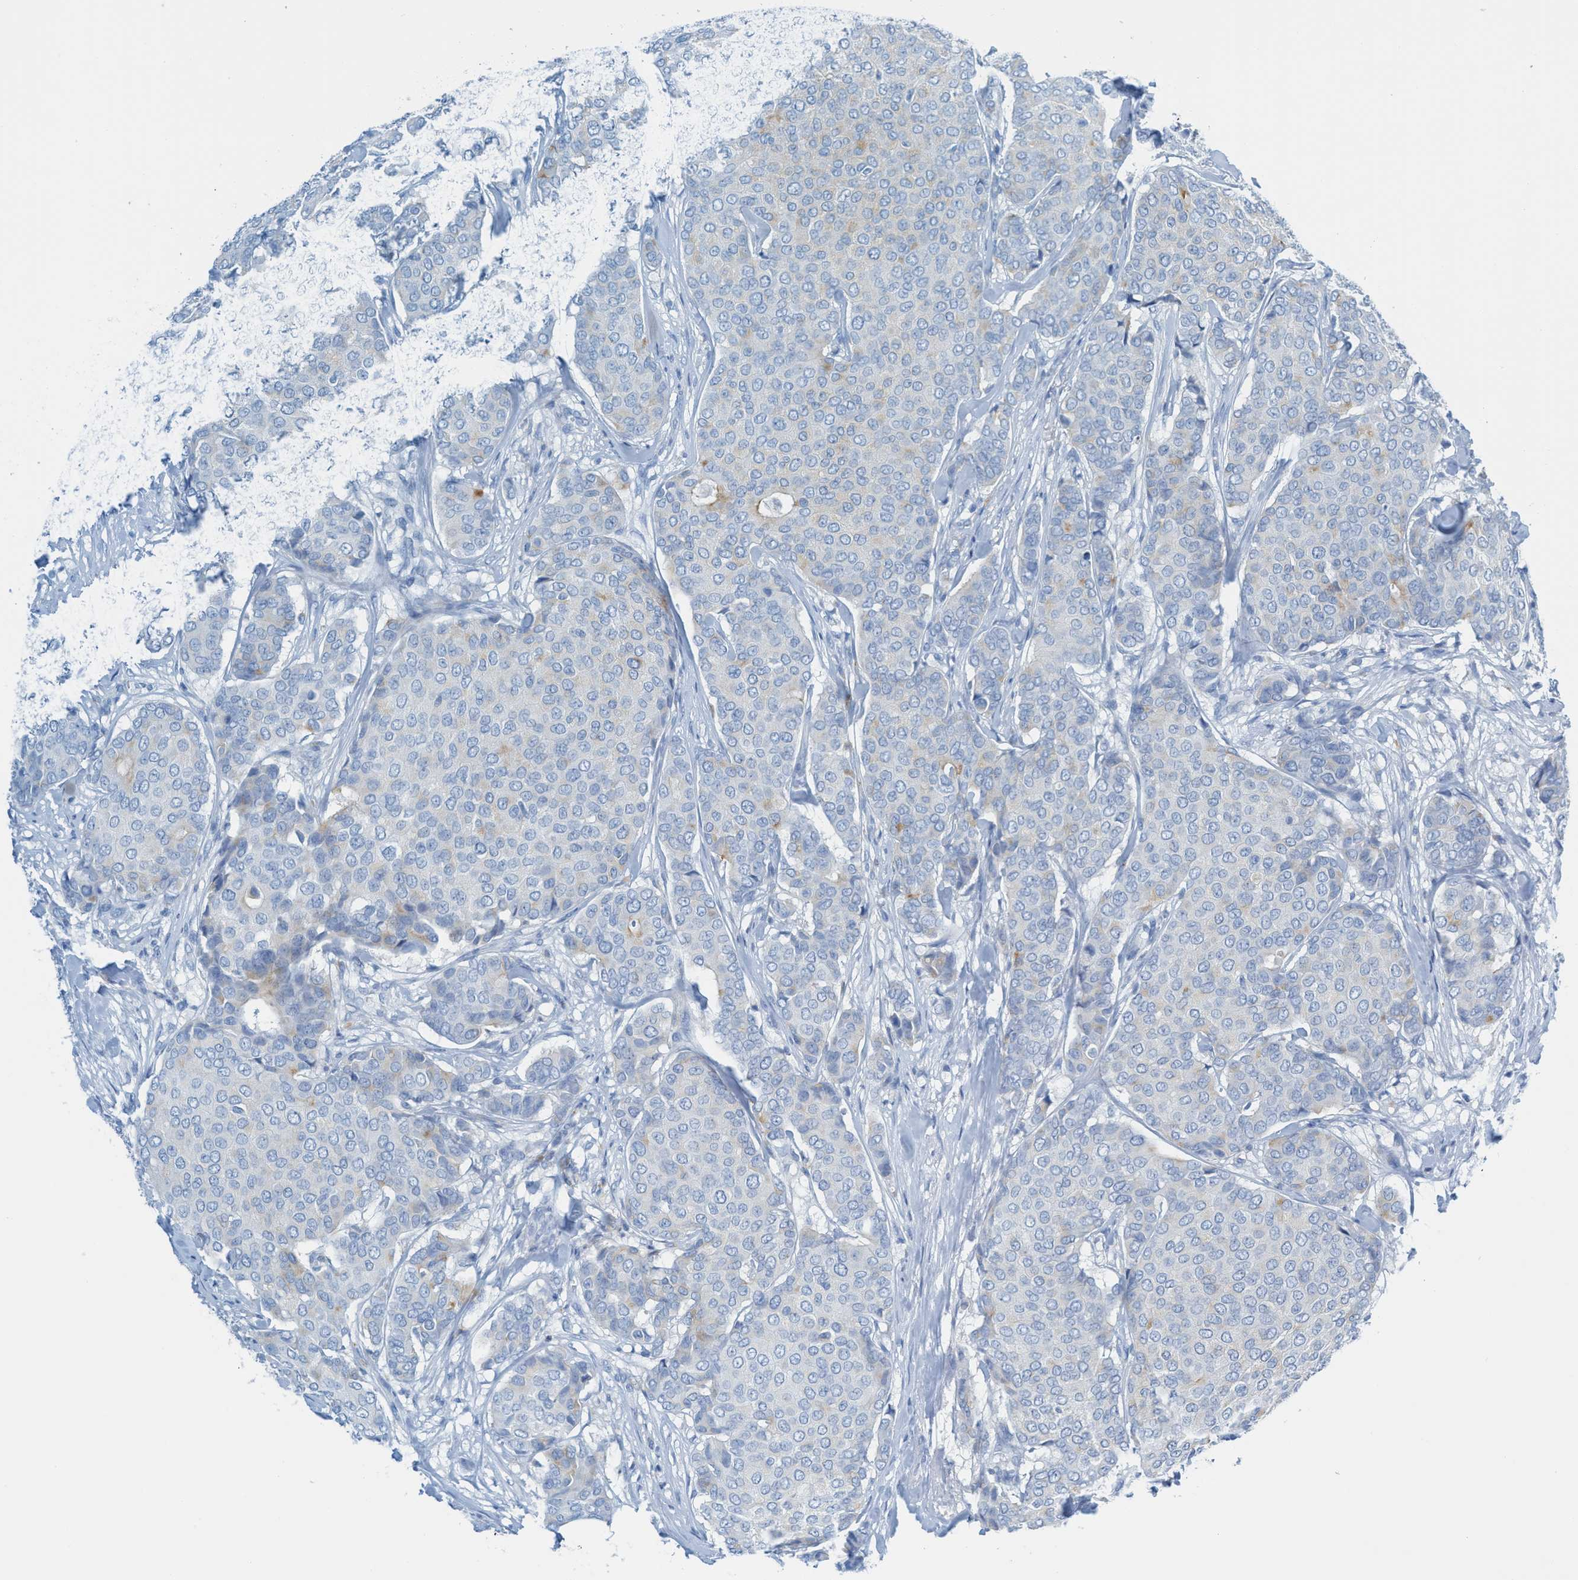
{"staining": {"intensity": "weak", "quantity": "<25%", "location": "cytoplasmic/membranous"}, "tissue": "breast cancer", "cell_type": "Tumor cells", "image_type": "cancer", "snomed": [{"axis": "morphology", "description": "Duct carcinoma"}, {"axis": "topography", "description": "Breast"}], "caption": "Immunohistochemistry (IHC) micrograph of human breast cancer (intraductal carcinoma) stained for a protein (brown), which displays no staining in tumor cells.", "gene": "C21orf62", "patient": {"sex": "female", "age": 75}}